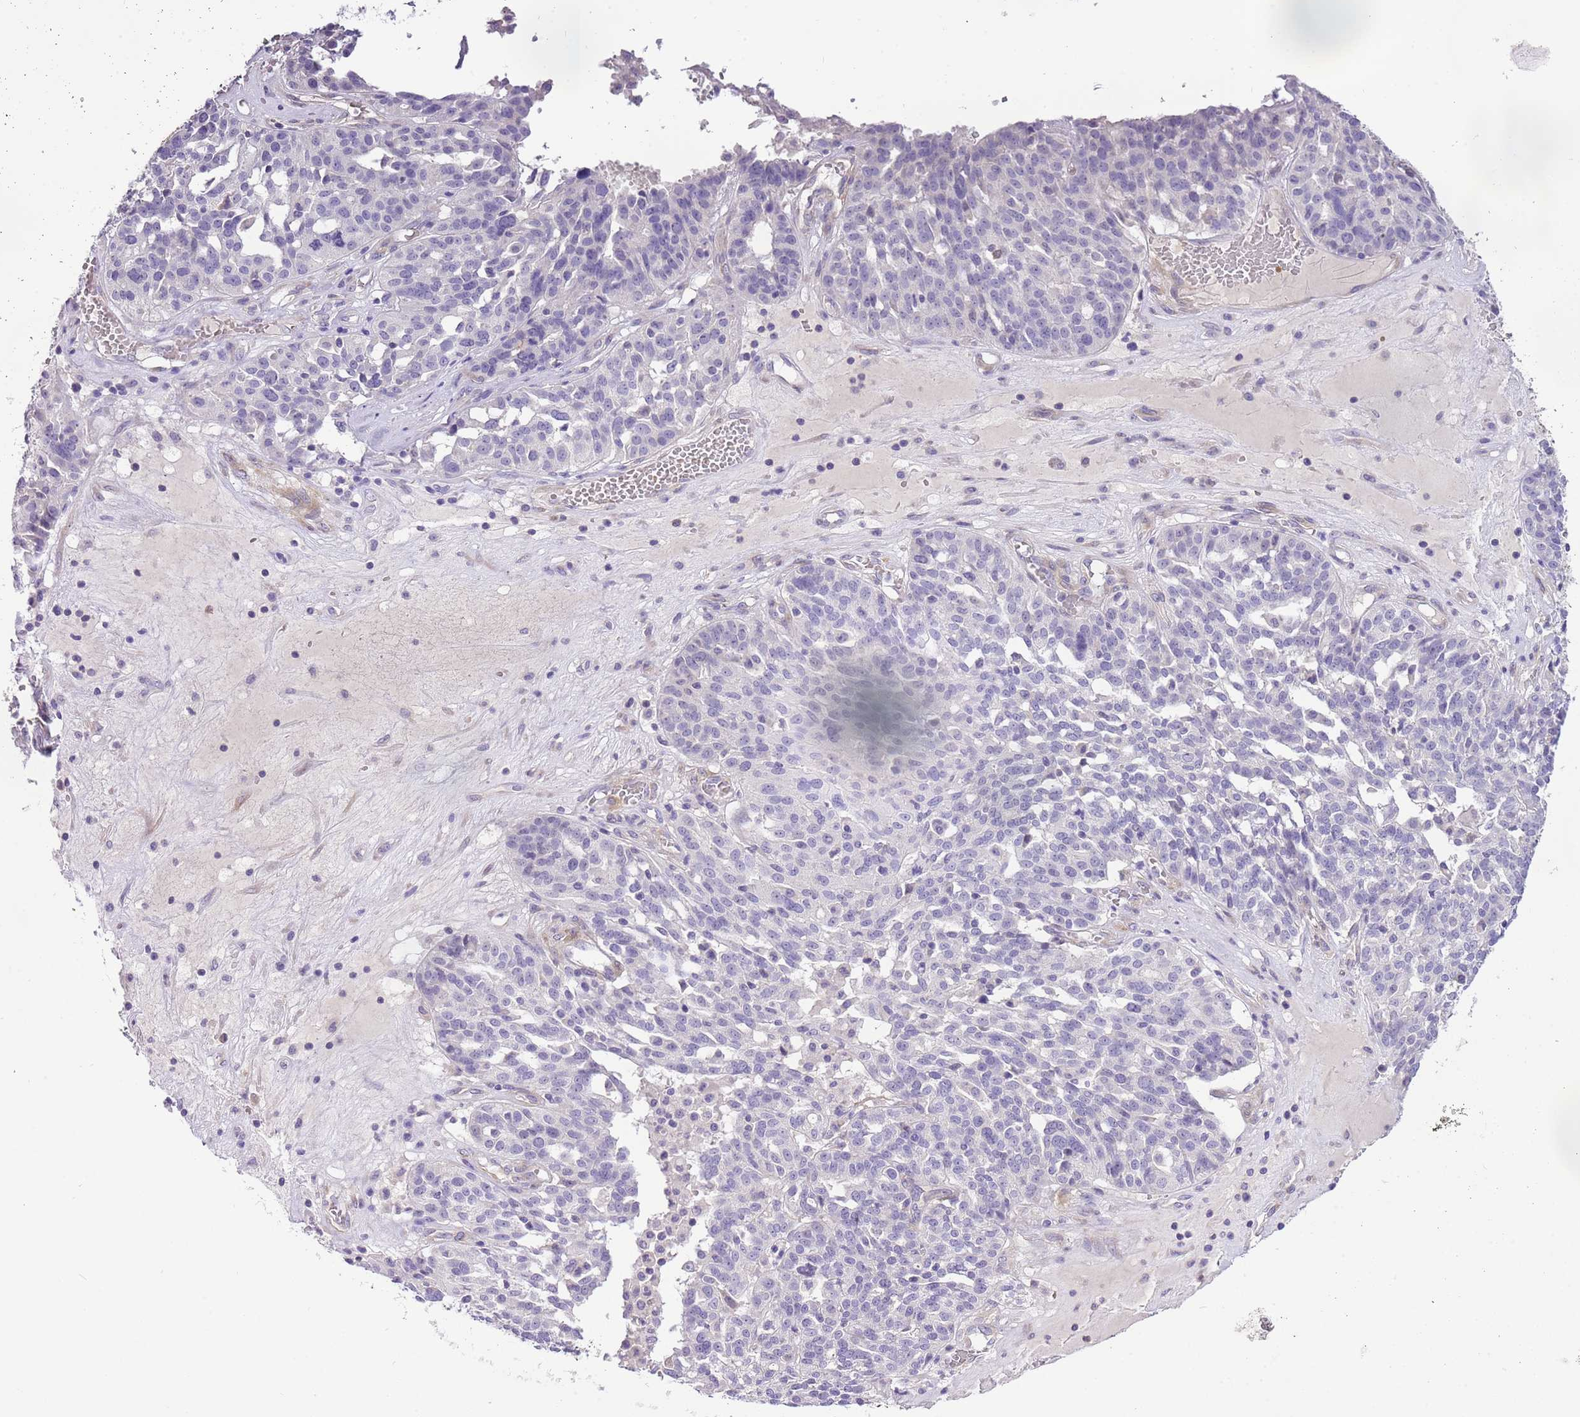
{"staining": {"intensity": "negative", "quantity": "none", "location": "none"}, "tissue": "ovarian cancer", "cell_type": "Tumor cells", "image_type": "cancer", "snomed": [{"axis": "morphology", "description": "Cystadenocarcinoma, serous, NOS"}, {"axis": "topography", "description": "Ovary"}], "caption": "Immunohistochemistry of ovarian serous cystadenocarcinoma displays no staining in tumor cells.", "gene": "RFK", "patient": {"sex": "female", "age": 59}}